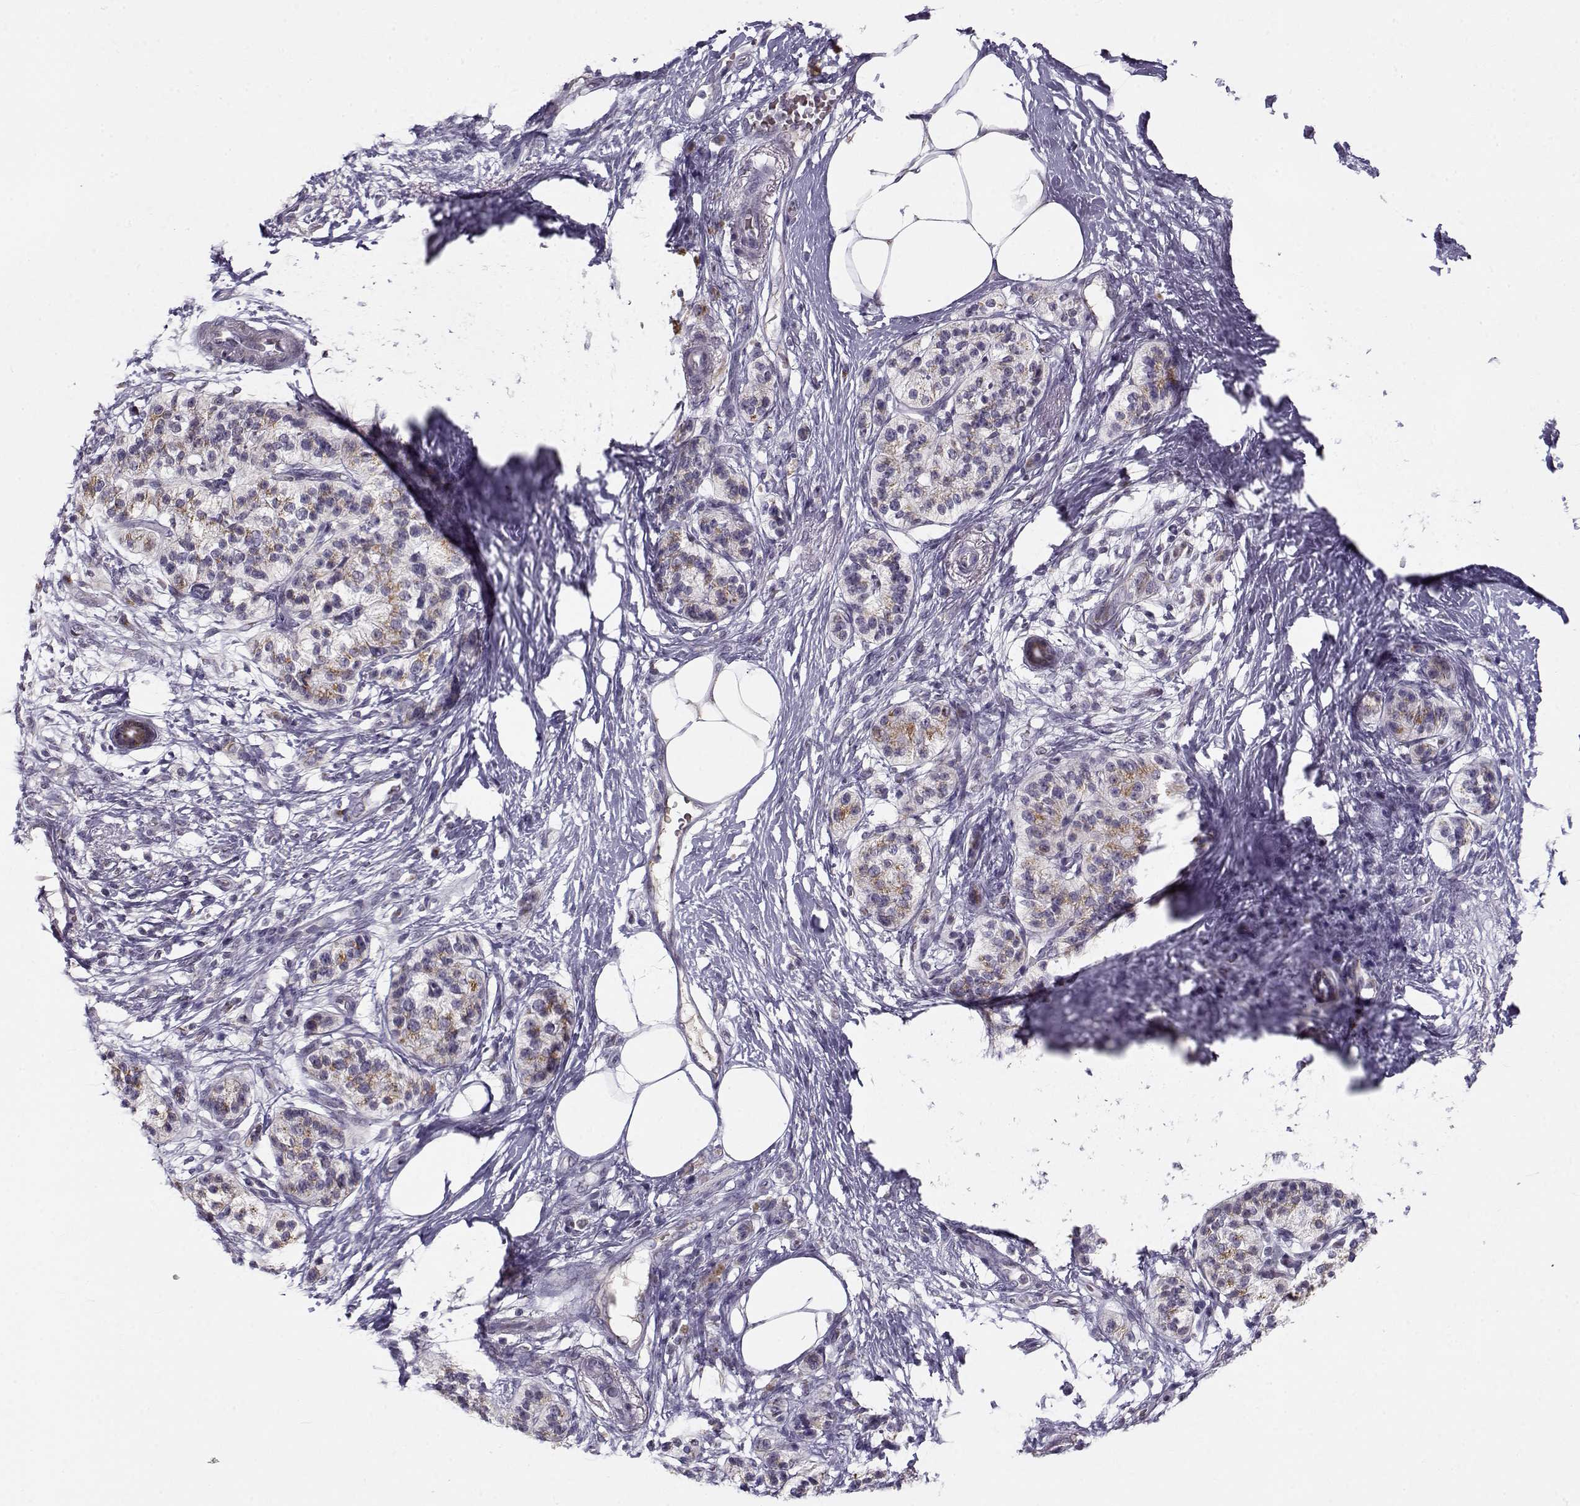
{"staining": {"intensity": "weak", "quantity": ">75%", "location": "cytoplasmic/membranous"}, "tissue": "pancreatic cancer", "cell_type": "Tumor cells", "image_type": "cancer", "snomed": [{"axis": "morphology", "description": "Adenocarcinoma, NOS"}, {"axis": "topography", "description": "Pancreas"}], "caption": "Immunohistochemical staining of human adenocarcinoma (pancreatic) displays low levels of weak cytoplasmic/membranous protein positivity in about >75% of tumor cells. The protein of interest is shown in brown color, while the nuclei are stained blue.", "gene": "SLC4A5", "patient": {"sex": "female", "age": 72}}